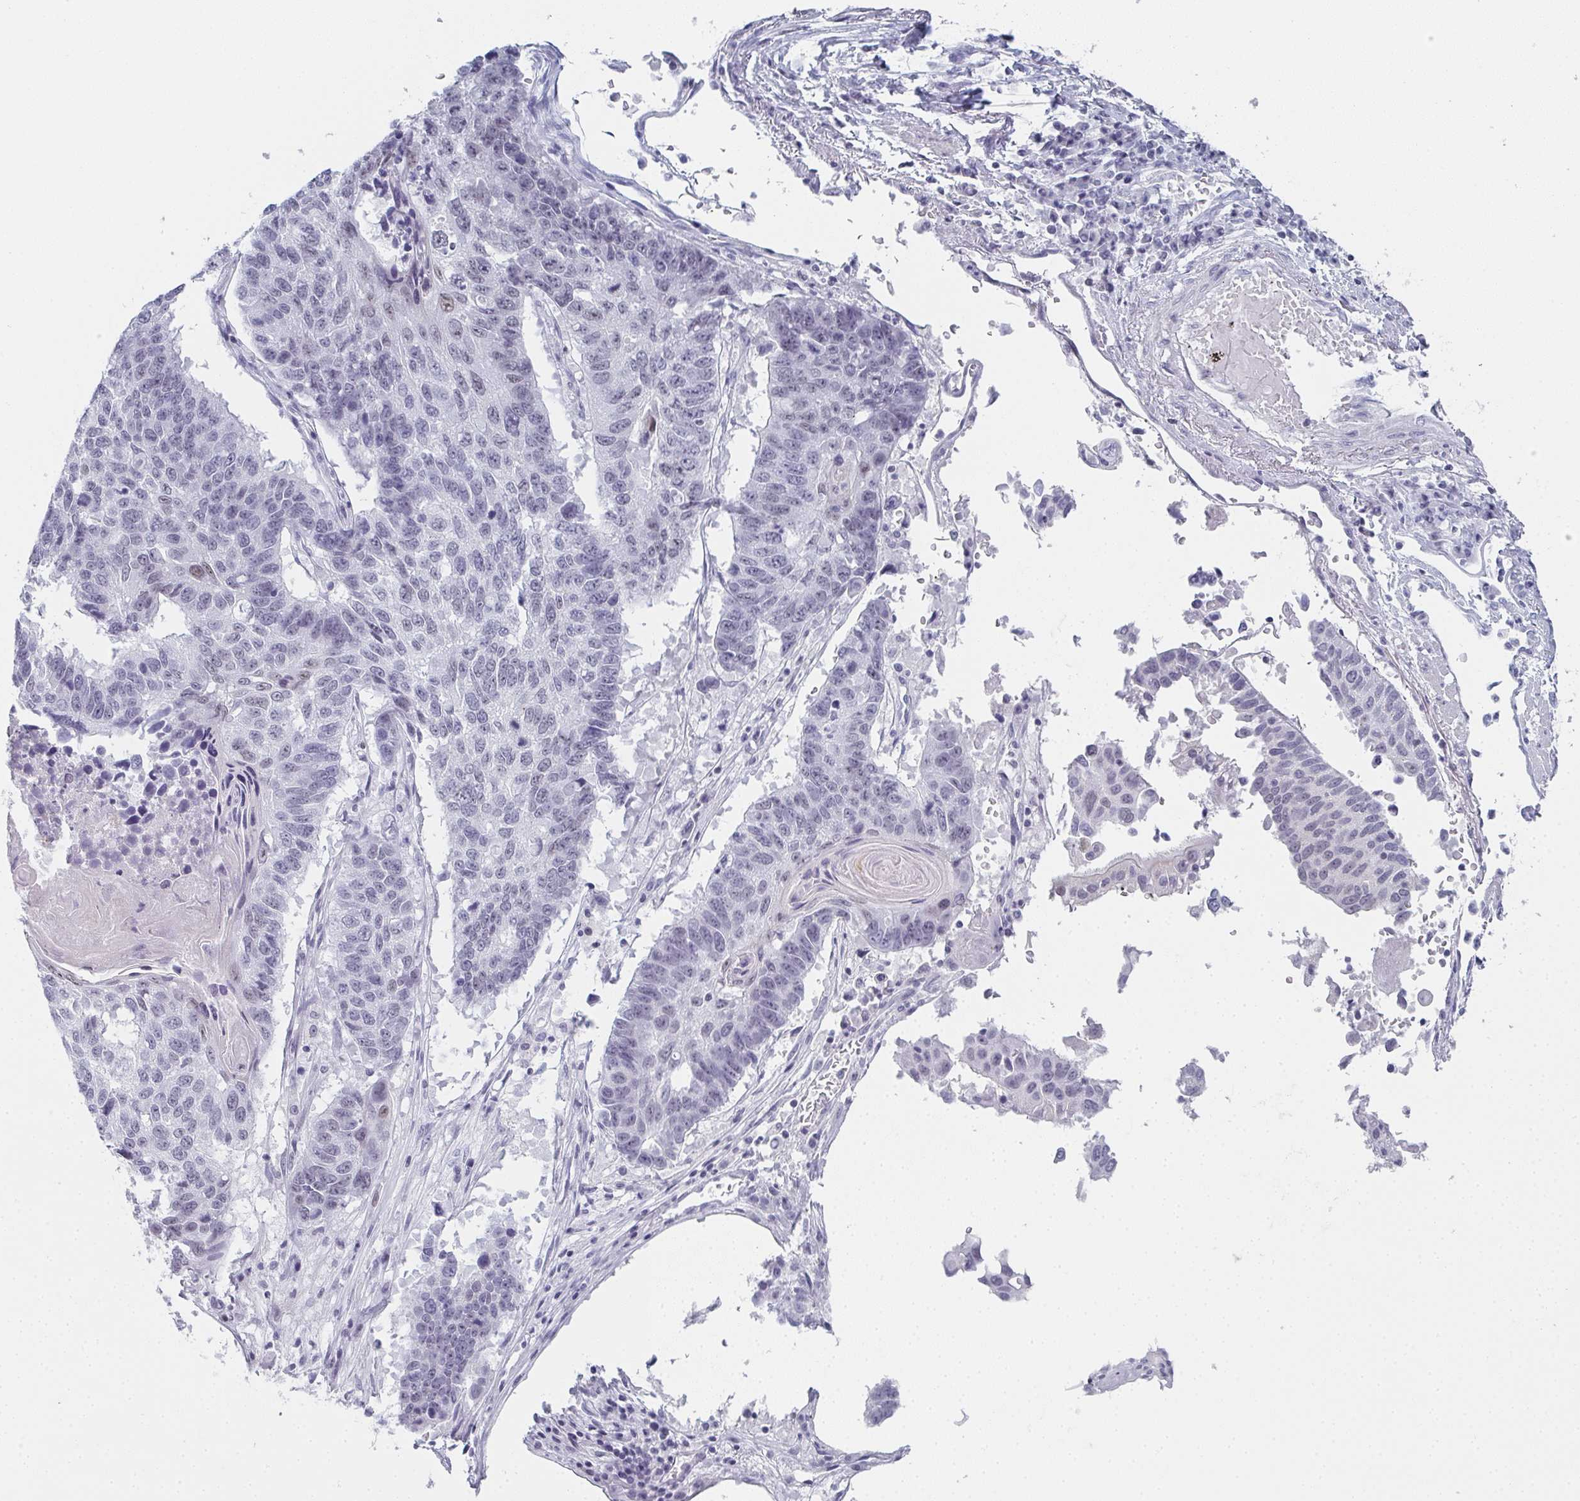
{"staining": {"intensity": "negative", "quantity": "none", "location": "none"}, "tissue": "lung cancer", "cell_type": "Tumor cells", "image_type": "cancer", "snomed": [{"axis": "morphology", "description": "Squamous cell carcinoma, NOS"}, {"axis": "topography", "description": "Lung"}], "caption": "This is an immunohistochemistry (IHC) image of lung cancer. There is no expression in tumor cells.", "gene": "PYCR3", "patient": {"sex": "male", "age": 73}}